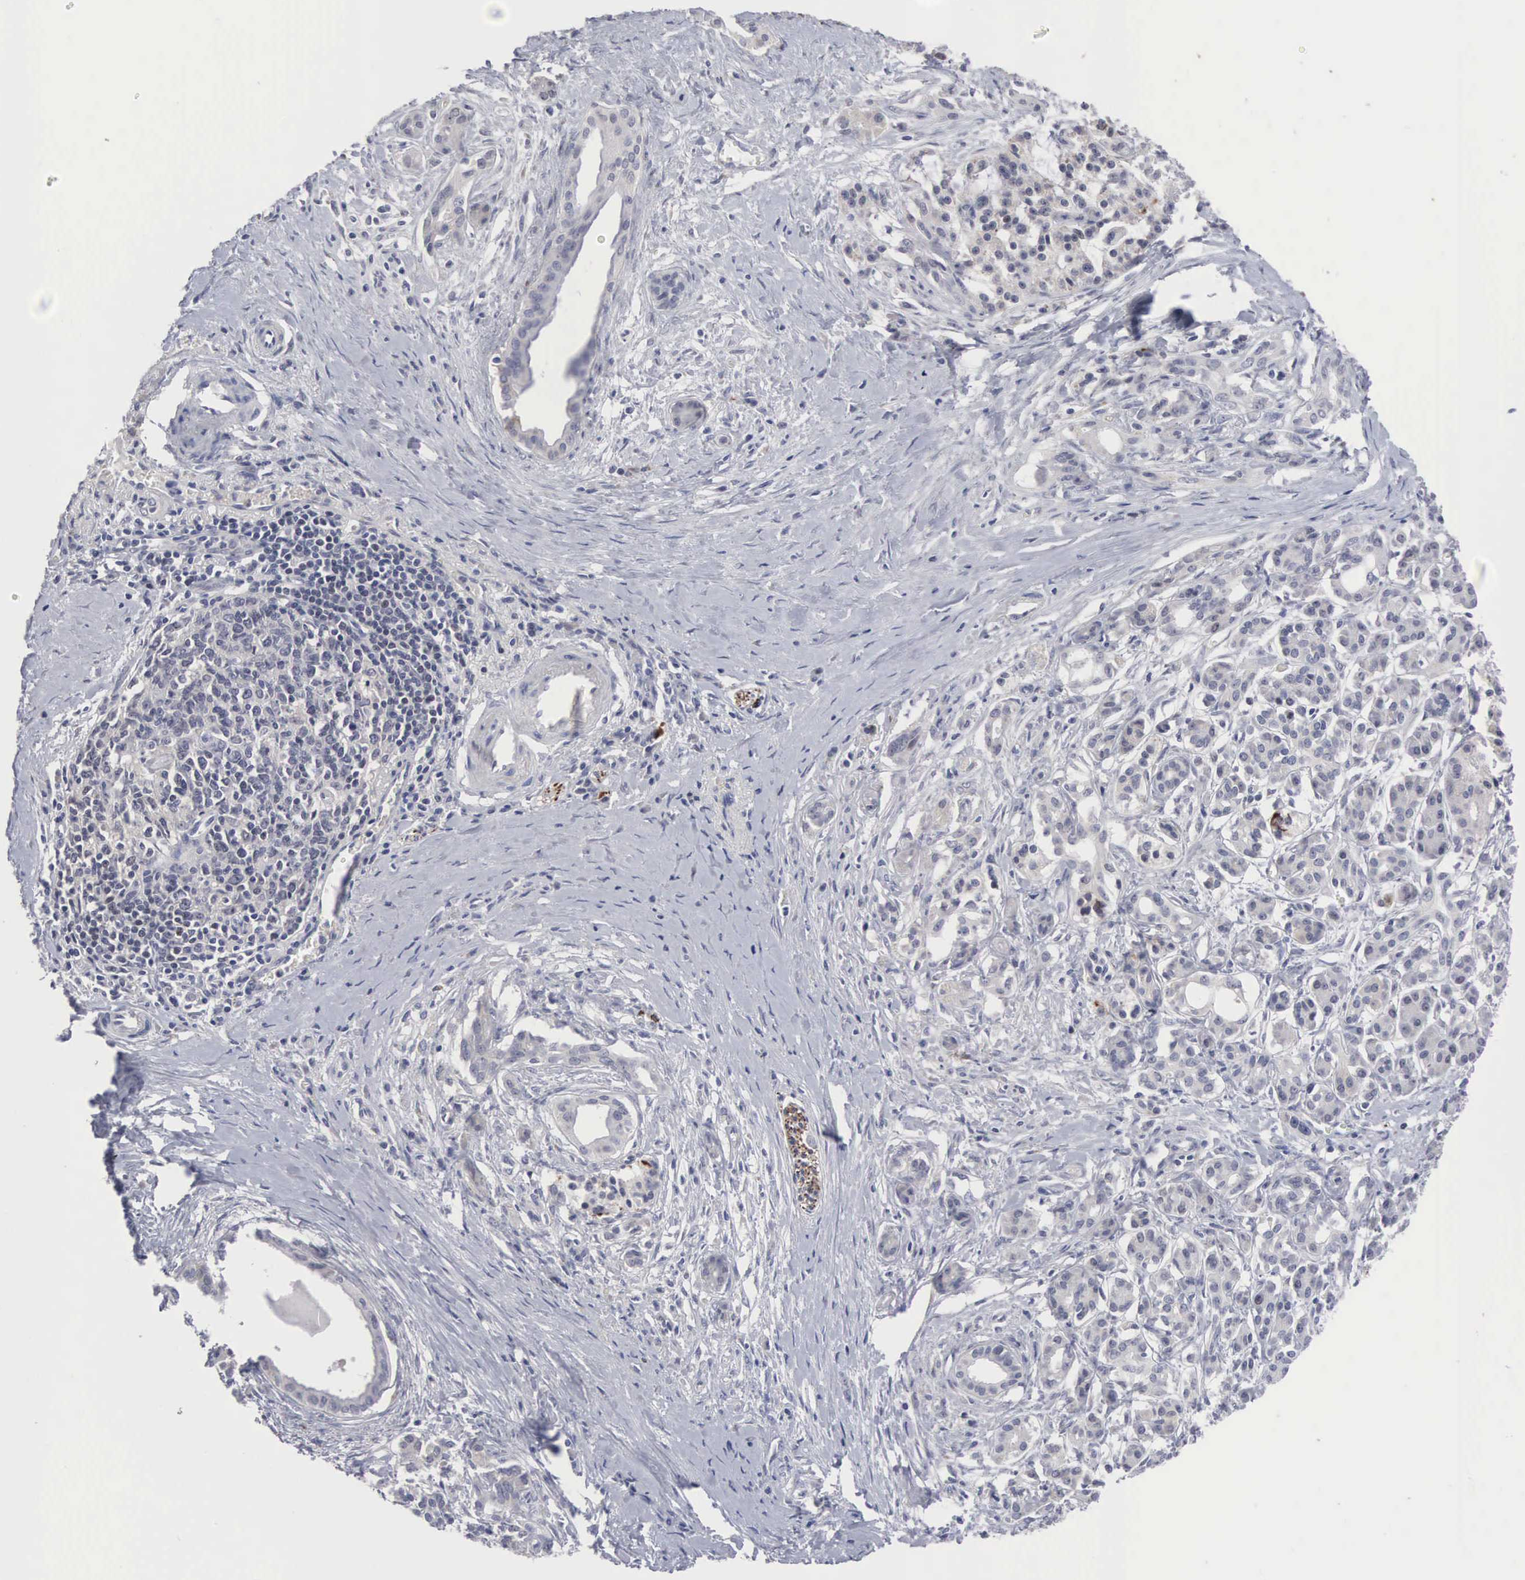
{"staining": {"intensity": "negative", "quantity": "none", "location": "none"}, "tissue": "pancreatic cancer", "cell_type": "Tumor cells", "image_type": "cancer", "snomed": [{"axis": "morphology", "description": "Adenocarcinoma, NOS"}, {"axis": "topography", "description": "Pancreas"}], "caption": "This is an IHC image of human pancreatic adenocarcinoma. There is no expression in tumor cells.", "gene": "ACOT4", "patient": {"sex": "male", "age": 59}}